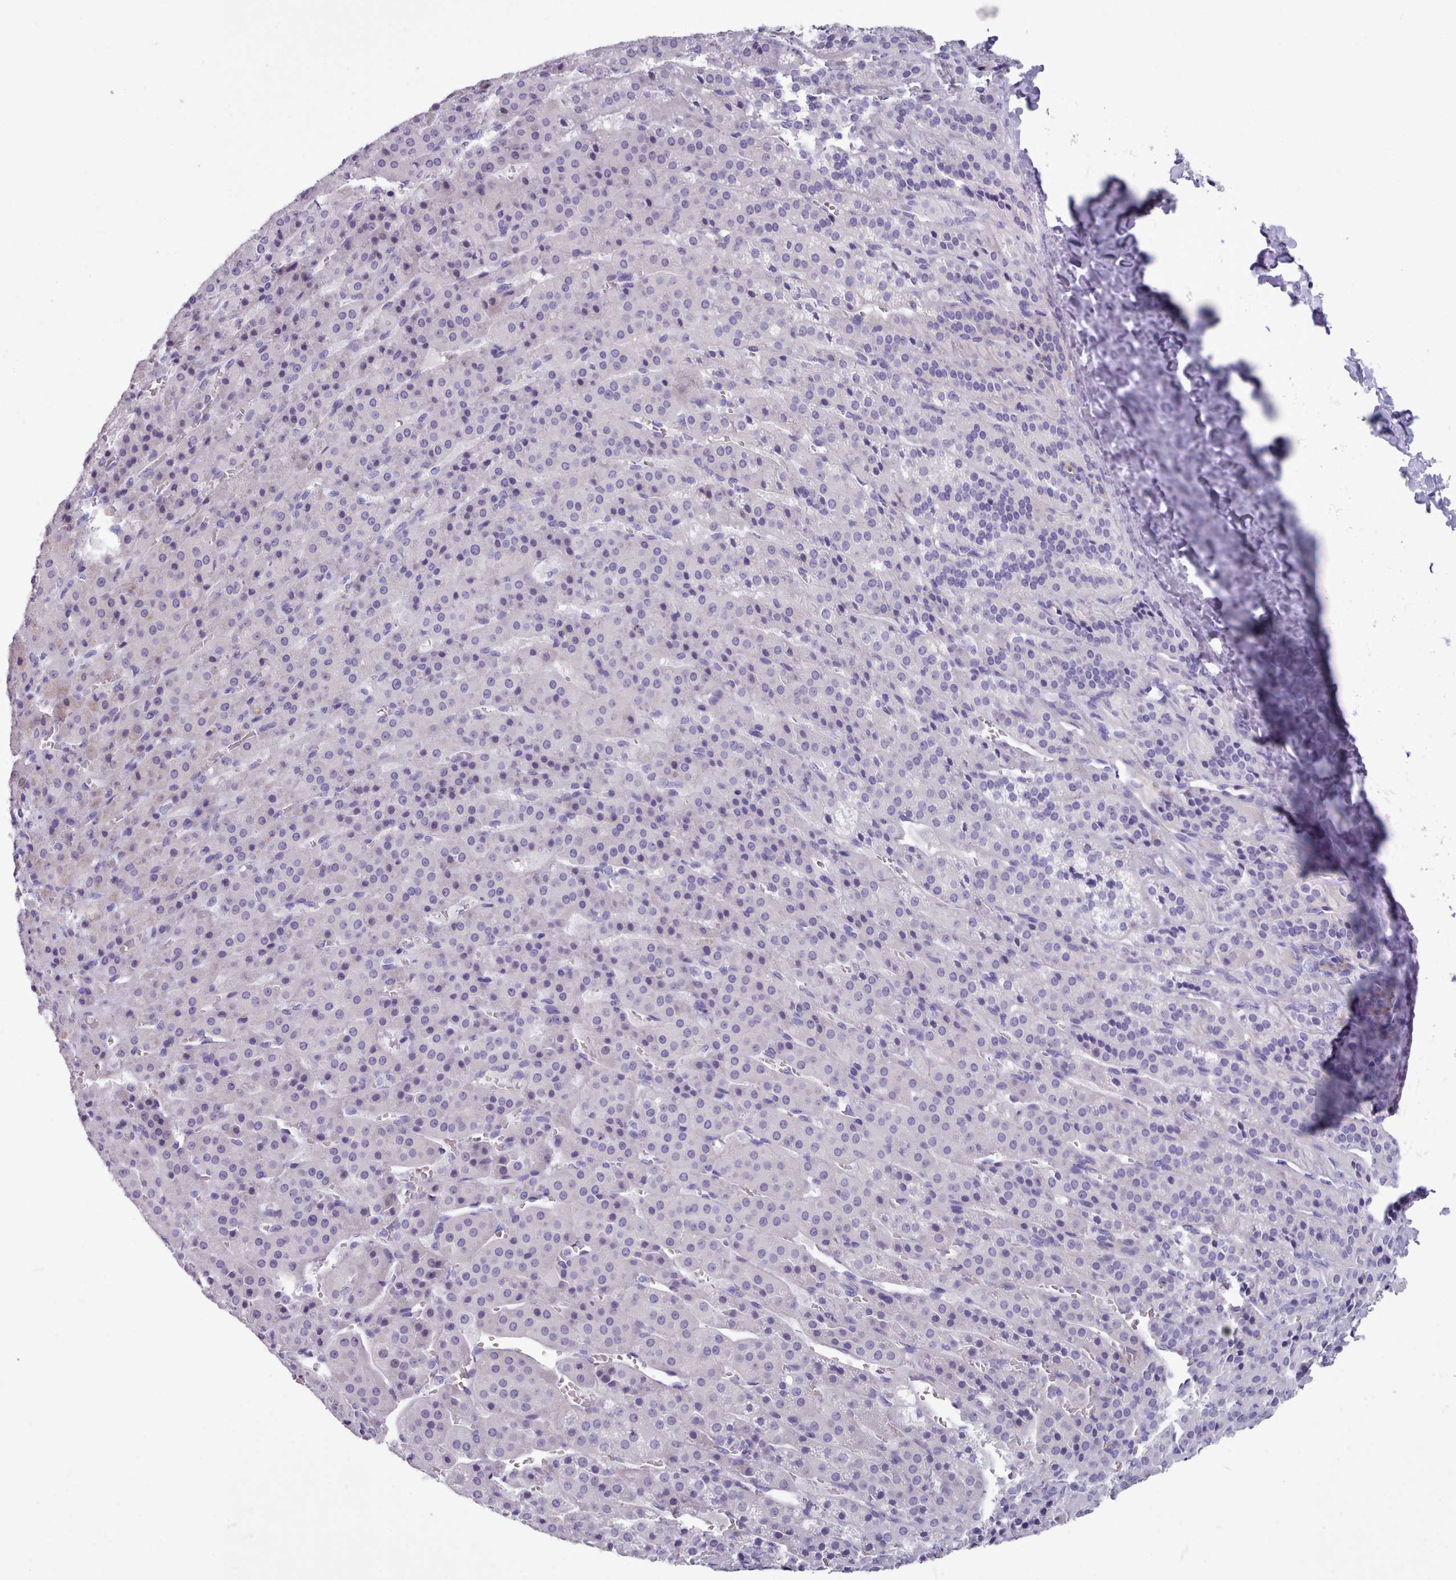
{"staining": {"intensity": "negative", "quantity": "none", "location": "none"}, "tissue": "adrenal gland", "cell_type": "Glandular cells", "image_type": "normal", "snomed": [{"axis": "morphology", "description": "Normal tissue, NOS"}, {"axis": "topography", "description": "Adrenal gland"}], "caption": "An immunohistochemistry micrograph of normal adrenal gland is shown. There is no staining in glandular cells of adrenal gland. (Brightfield microscopy of DAB immunohistochemistry (IHC) at high magnification).", "gene": "FPGS", "patient": {"sex": "female", "age": 41}}